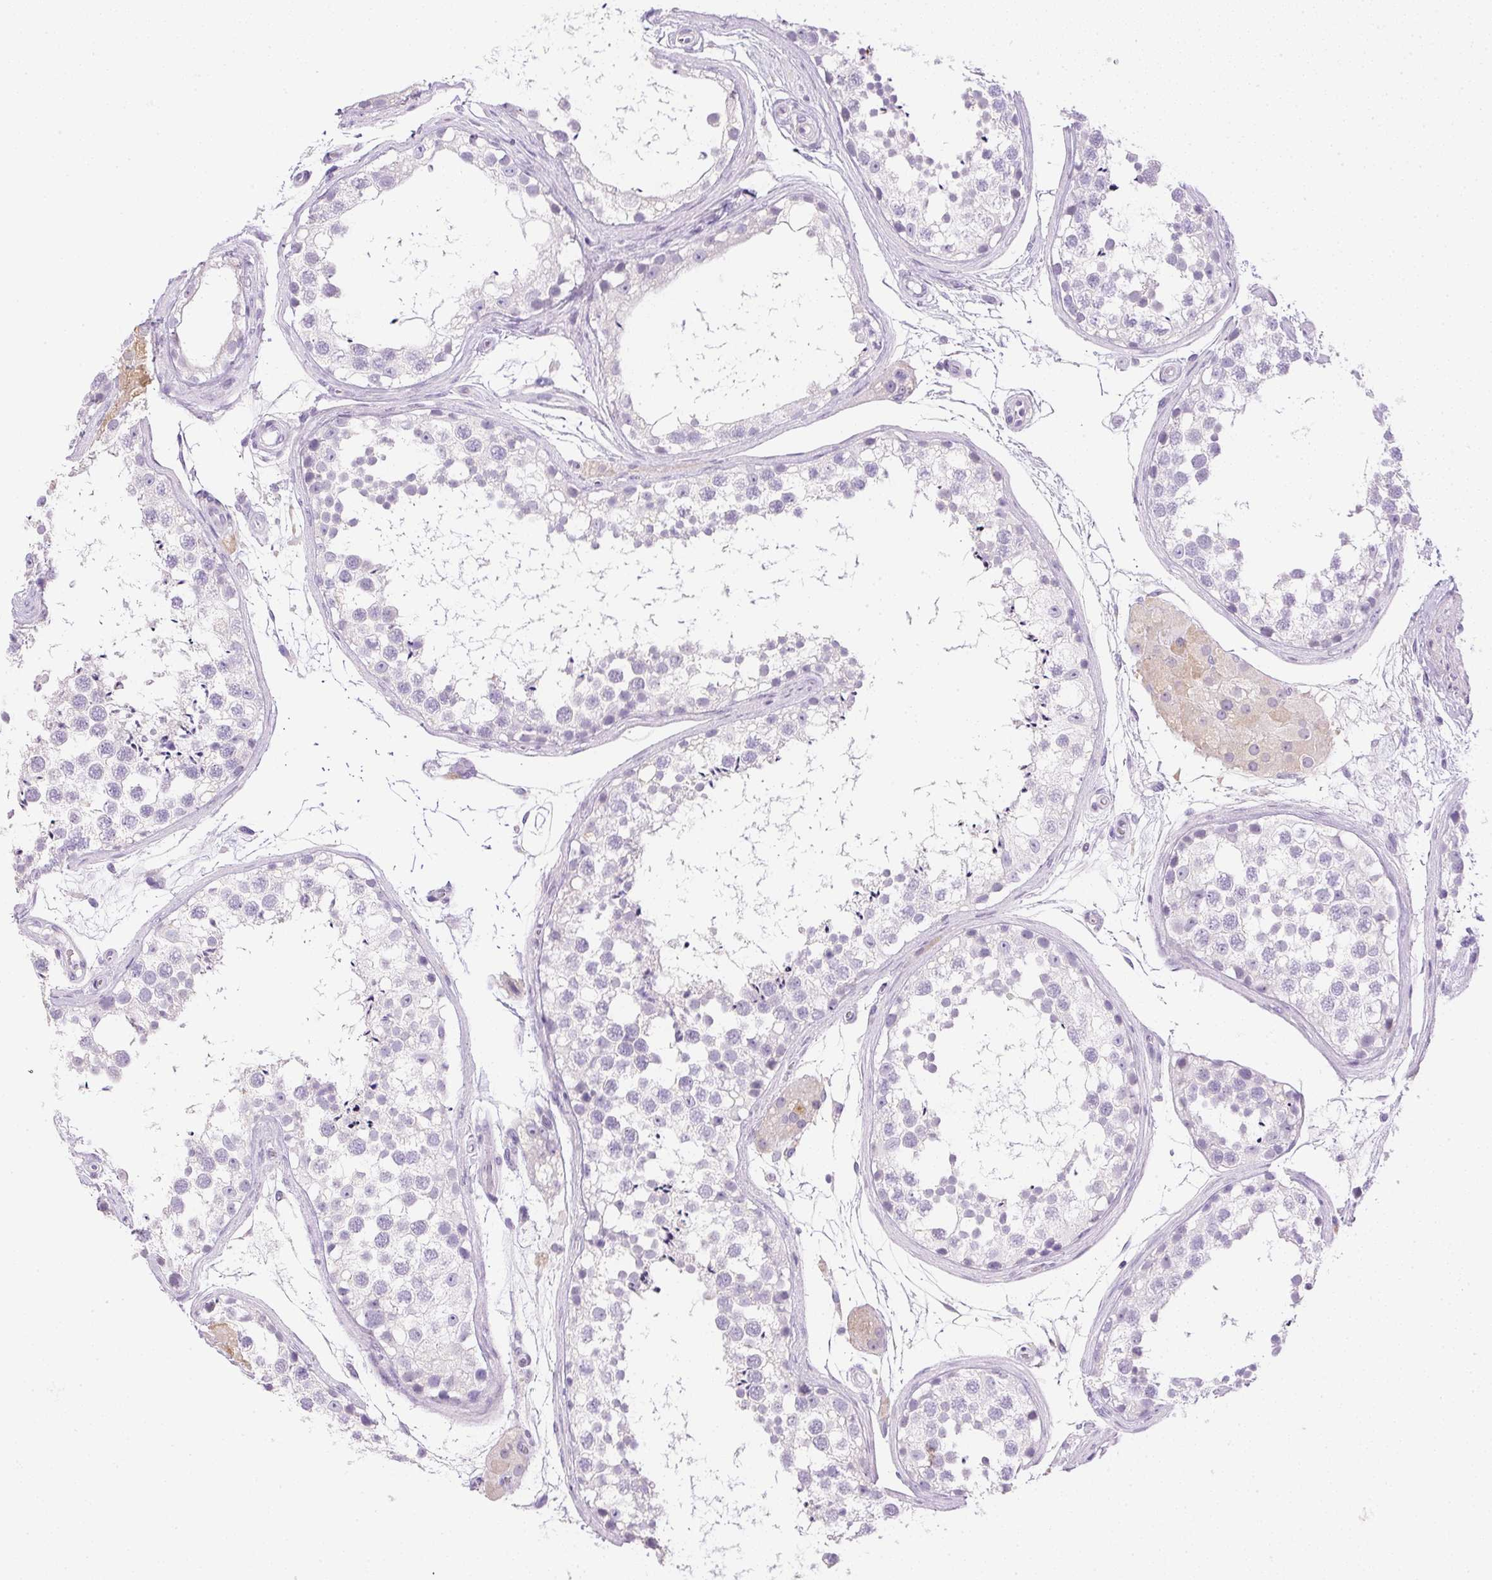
{"staining": {"intensity": "negative", "quantity": "none", "location": "none"}, "tissue": "testis", "cell_type": "Cells in seminiferous ducts", "image_type": "normal", "snomed": [{"axis": "morphology", "description": "Normal tissue, NOS"}, {"axis": "morphology", "description": "Seminoma, NOS"}, {"axis": "topography", "description": "Testis"}], "caption": "Immunohistochemistry of normal testis demonstrates no positivity in cells in seminiferous ducts.", "gene": "CTRL", "patient": {"sex": "male", "age": 65}}